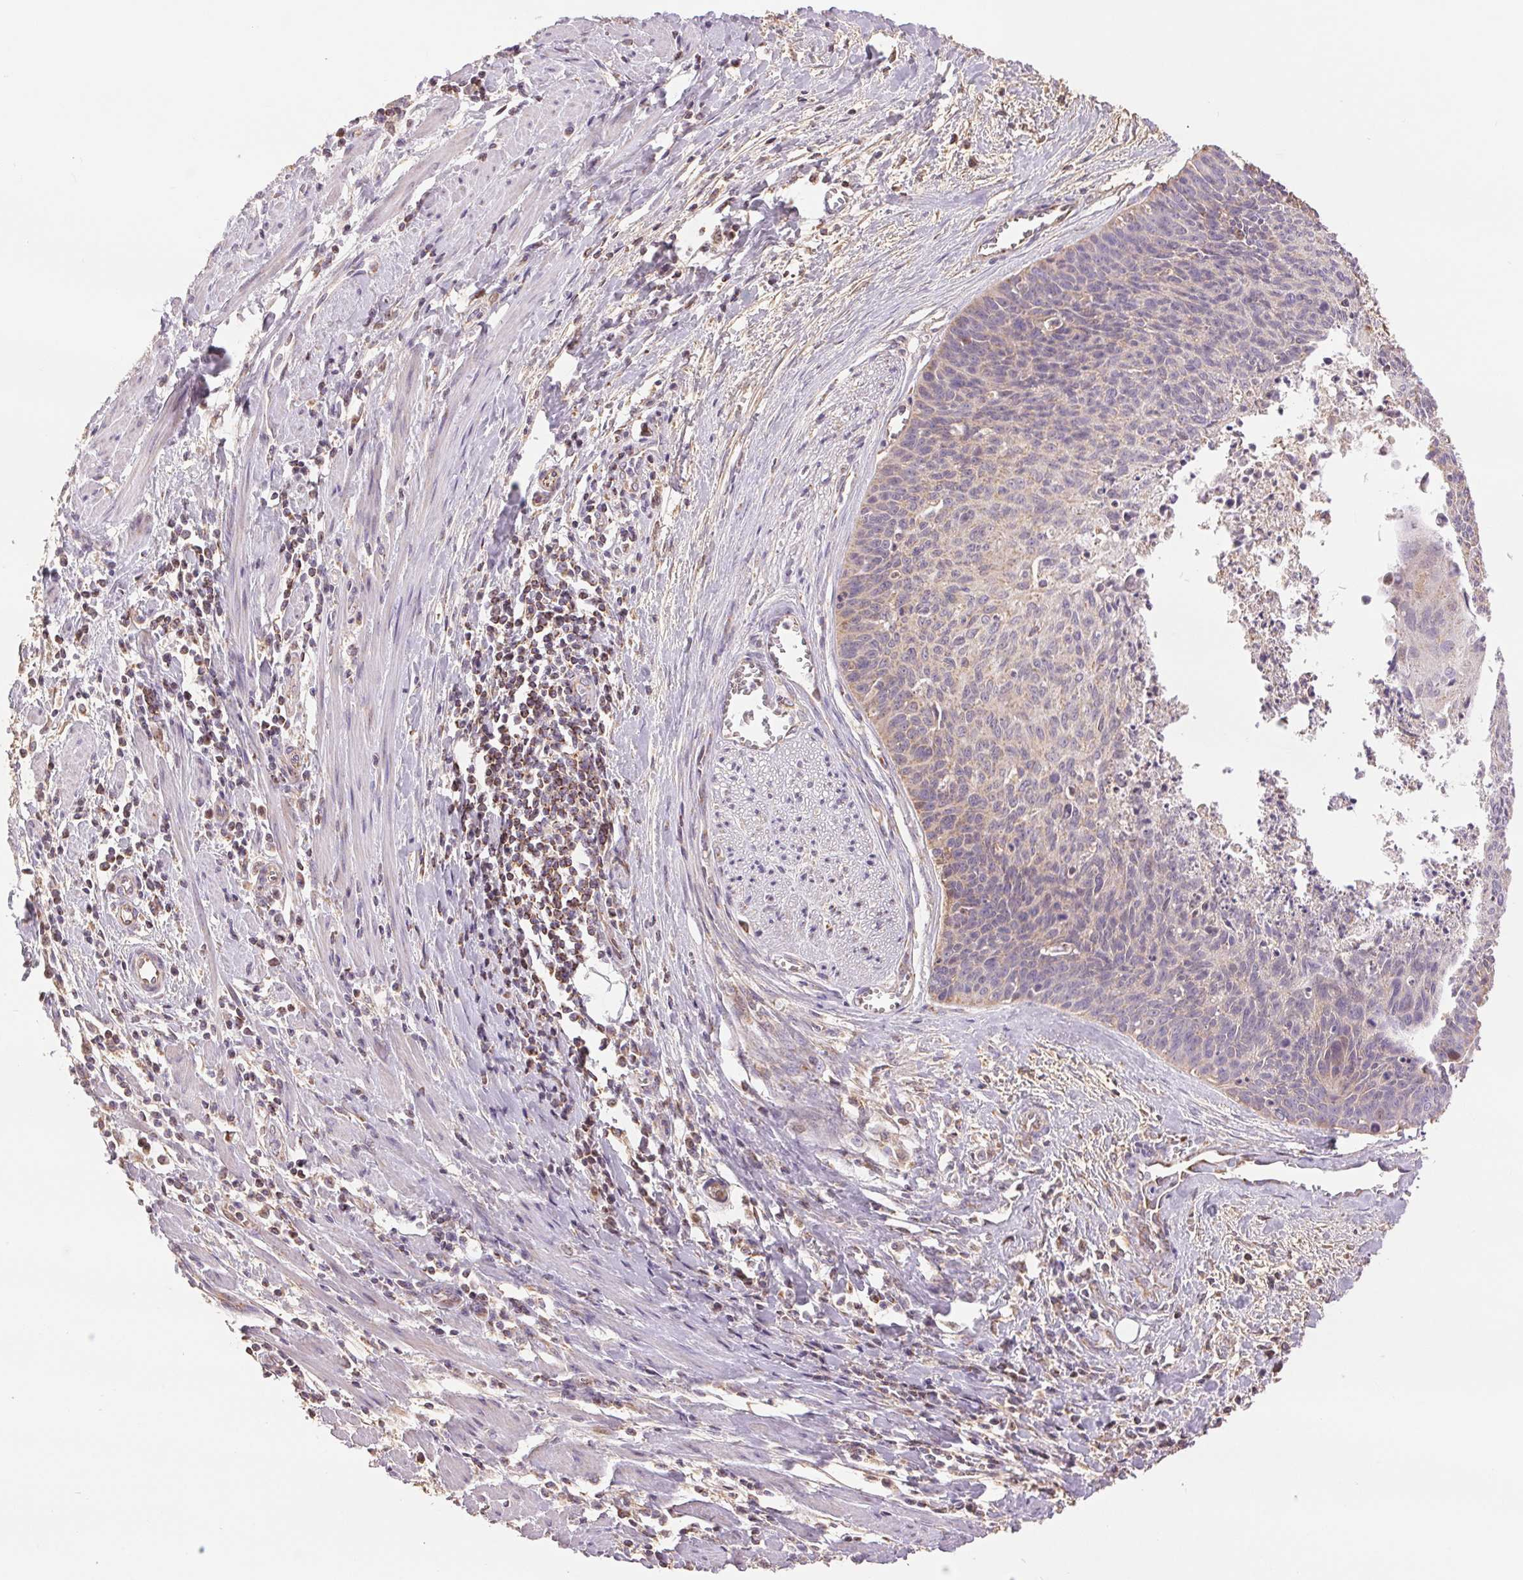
{"staining": {"intensity": "negative", "quantity": "none", "location": "none"}, "tissue": "cervical cancer", "cell_type": "Tumor cells", "image_type": "cancer", "snomed": [{"axis": "morphology", "description": "Squamous cell carcinoma, NOS"}, {"axis": "topography", "description": "Cervix"}], "caption": "Image shows no protein staining in tumor cells of squamous cell carcinoma (cervical) tissue. Nuclei are stained in blue.", "gene": "DGUOK", "patient": {"sex": "female", "age": 55}}